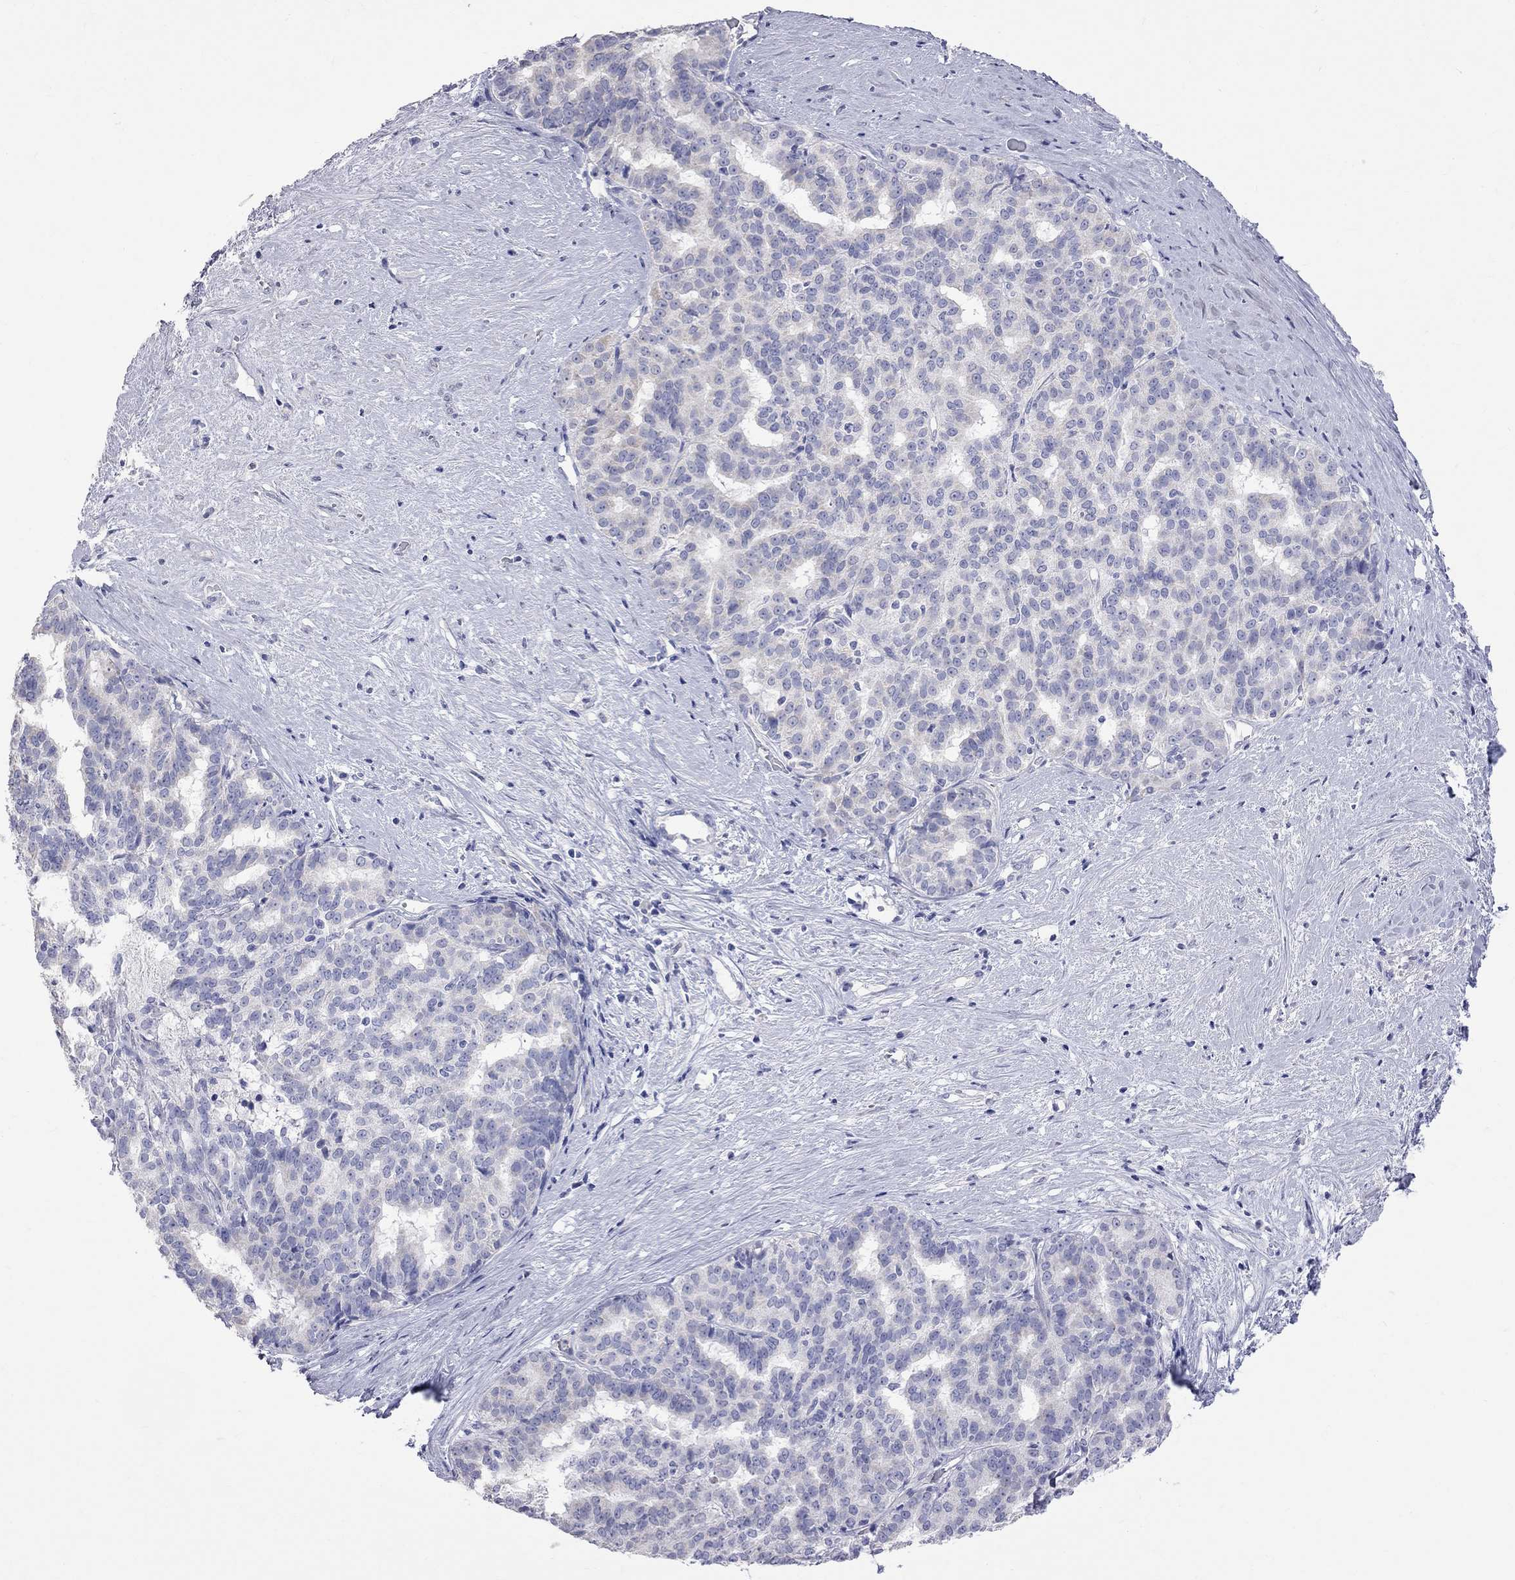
{"staining": {"intensity": "negative", "quantity": "none", "location": "none"}, "tissue": "liver cancer", "cell_type": "Tumor cells", "image_type": "cancer", "snomed": [{"axis": "morphology", "description": "Cholangiocarcinoma"}, {"axis": "topography", "description": "Liver"}], "caption": "Protein analysis of liver cancer displays no significant positivity in tumor cells. (Brightfield microscopy of DAB IHC at high magnification).", "gene": "KCND2", "patient": {"sex": "female", "age": 47}}